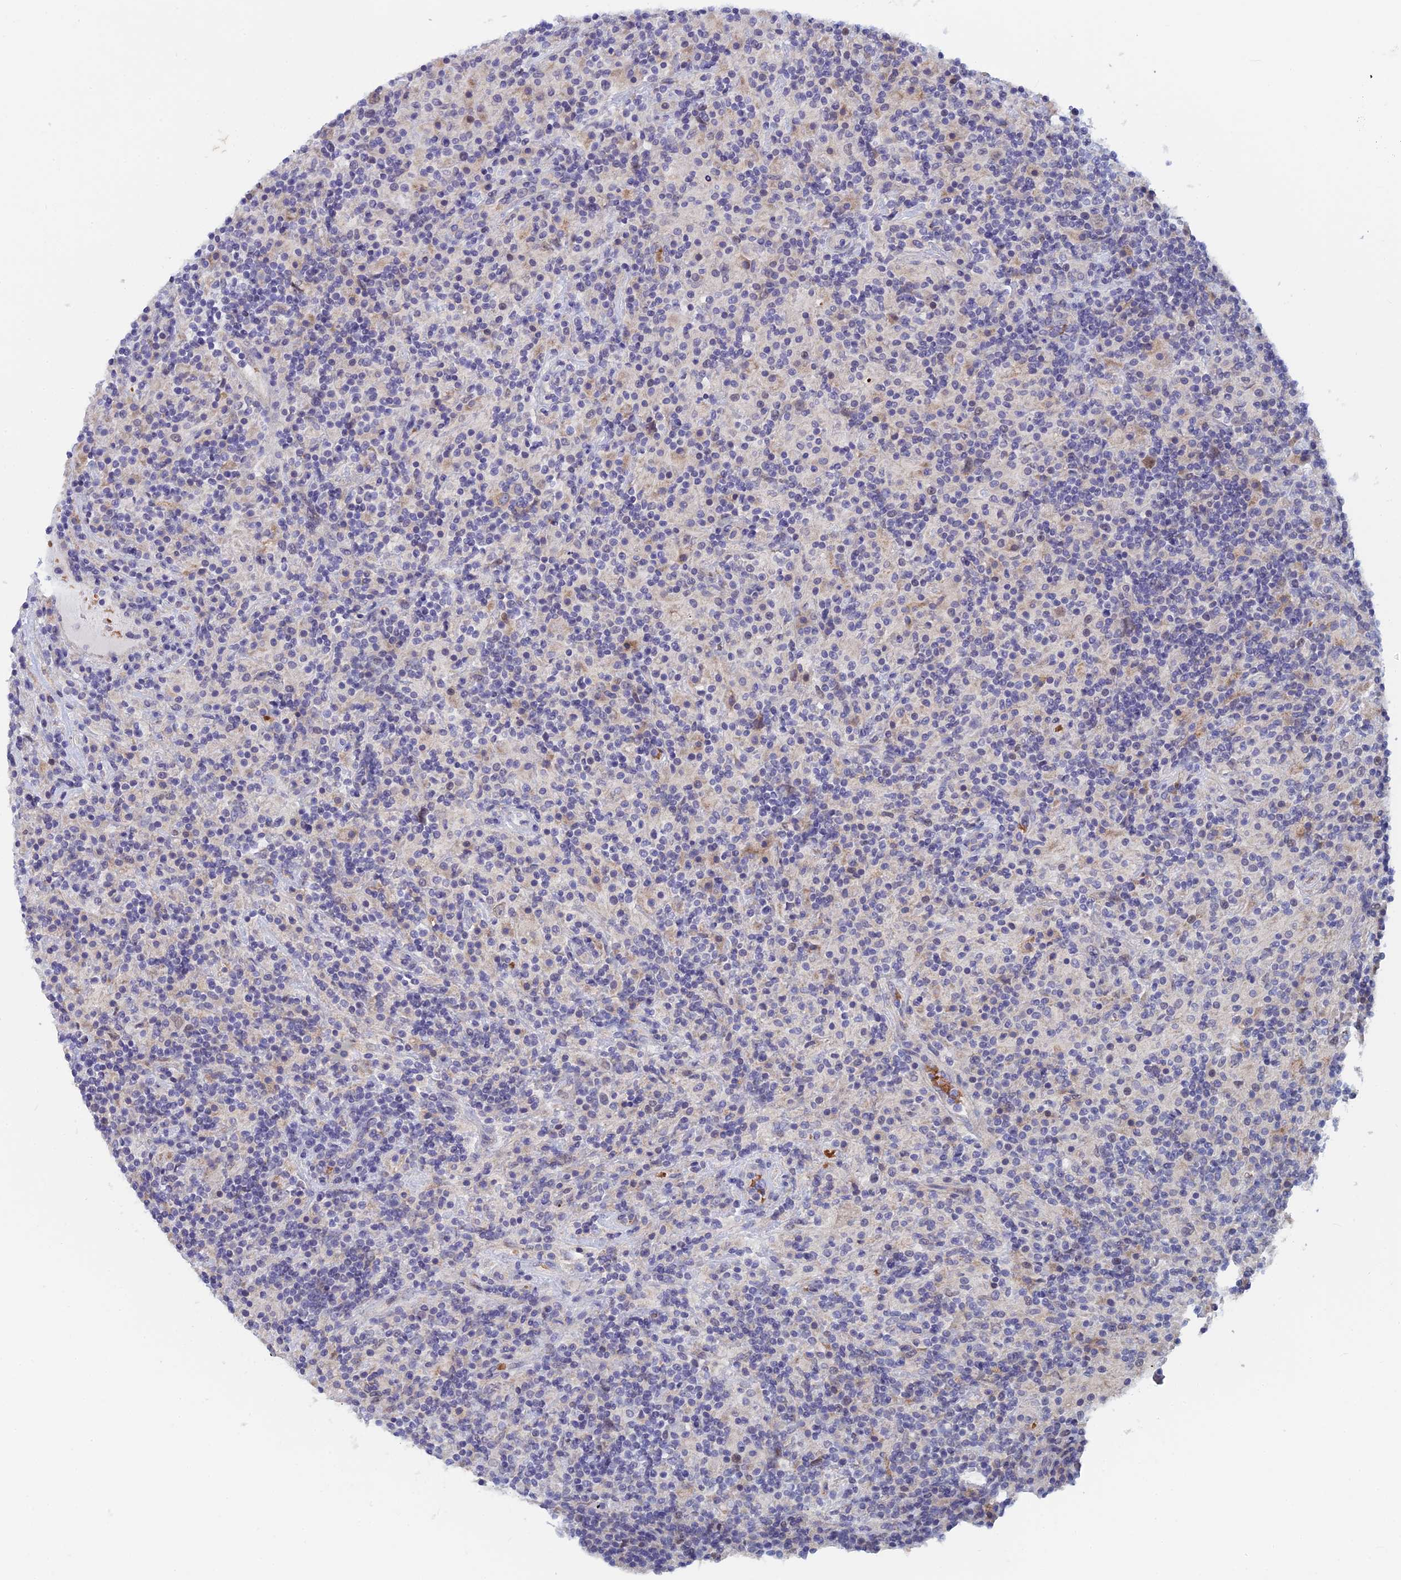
{"staining": {"intensity": "weak", "quantity": "25%-75%", "location": "nuclear"}, "tissue": "lymphoma", "cell_type": "Tumor cells", "image_type": "cancer", "snomed": [{"axis": "morphology", "description": "Hodgkin's disease, NOS"}, {"axis": "topography", "description": "Lymph node"}], "caption": "Hodgkin's disease stained with a brown dye reveals weak nuclear positive positivity in about 25%-75% of tumor cells.", "gene": "GIPC1", "patient": {"sex": "male", "age": 70}}